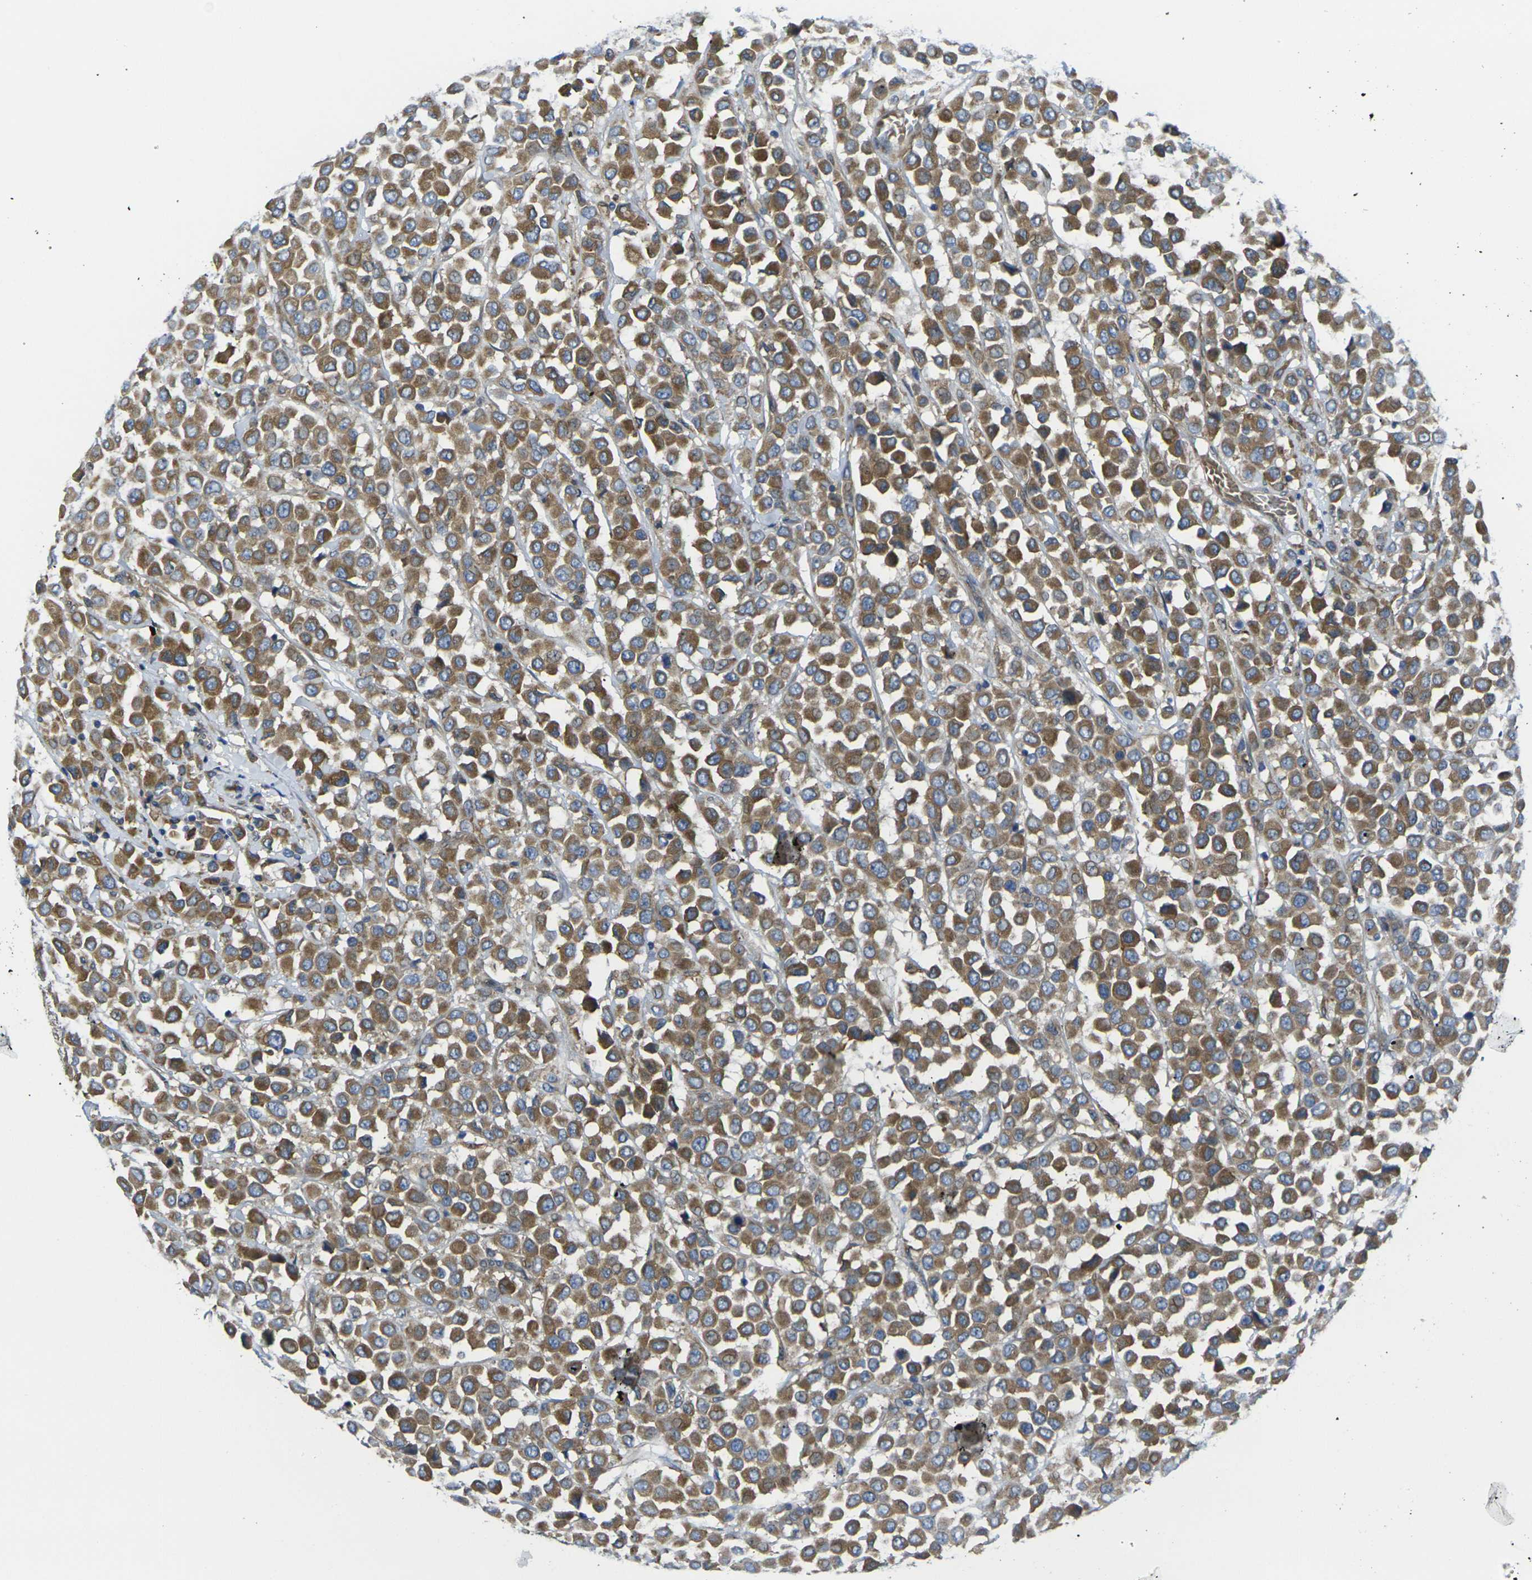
{"staining": {"intensity": "strong", "quantity": ">75%", "location": "cytoplasmic/membranous"}, "tissue": "breast cancer", "cell_type": "Tumor cells", "image_type": "cancer", "snomed": [{"axis": "morphology", "description": "Duct carcinoma"}, {"axis": "topography", "description": "Breast"}], "caption": "The histopathology image displays a brown stain indicating the presence of a protein in the cytoplasmic/membranous of tumor cells in breast intraductal carcinoma.", "gene": "FZD1", "patient": {"sex": "female", "age": 61}}